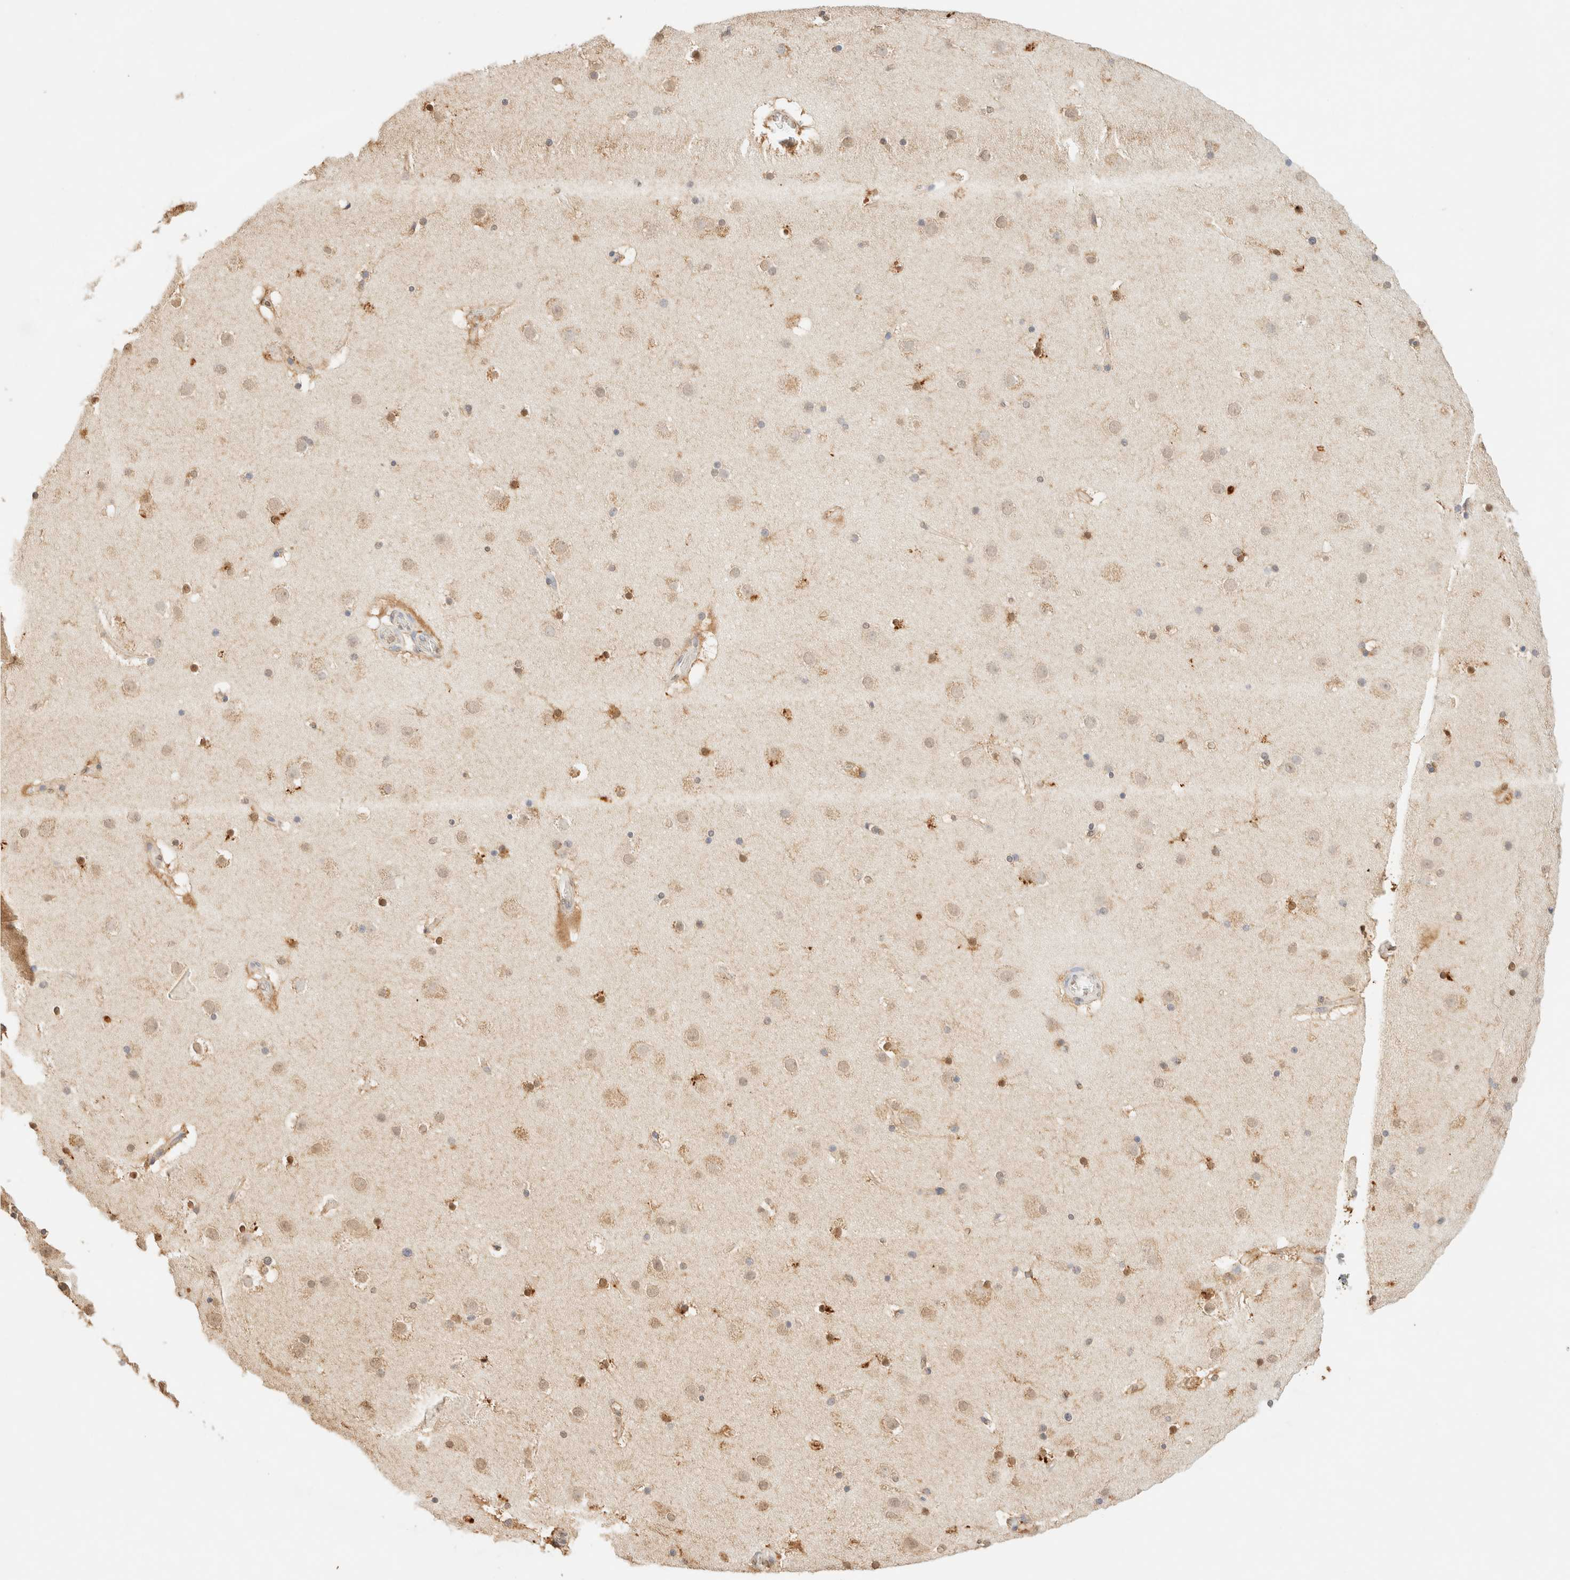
{"staining": {"intensity": "weak", "quantity": "<25%", "location": "cytoplasmic/membranous,nuclear"}, "tissue": "cerebral cortex", "cell_type": "Endothelial cells", "image_type": "normal", "snomed": [{"axis": "morphology", "description": "Normal tissue, NOS"}, {"axis": "topography", "description": "Cerebral cortex"}], "caption": "Histopathology image shows no protein staining in endothelial cells of benign cerebral cortex. (Stains: DAB immunohistochemistry with hematoxylin counter stain, Microscopy: brightfield microscopy at high magnification).", "gene": "S100A13", "patient": {"sex": "male", "age": 57}}